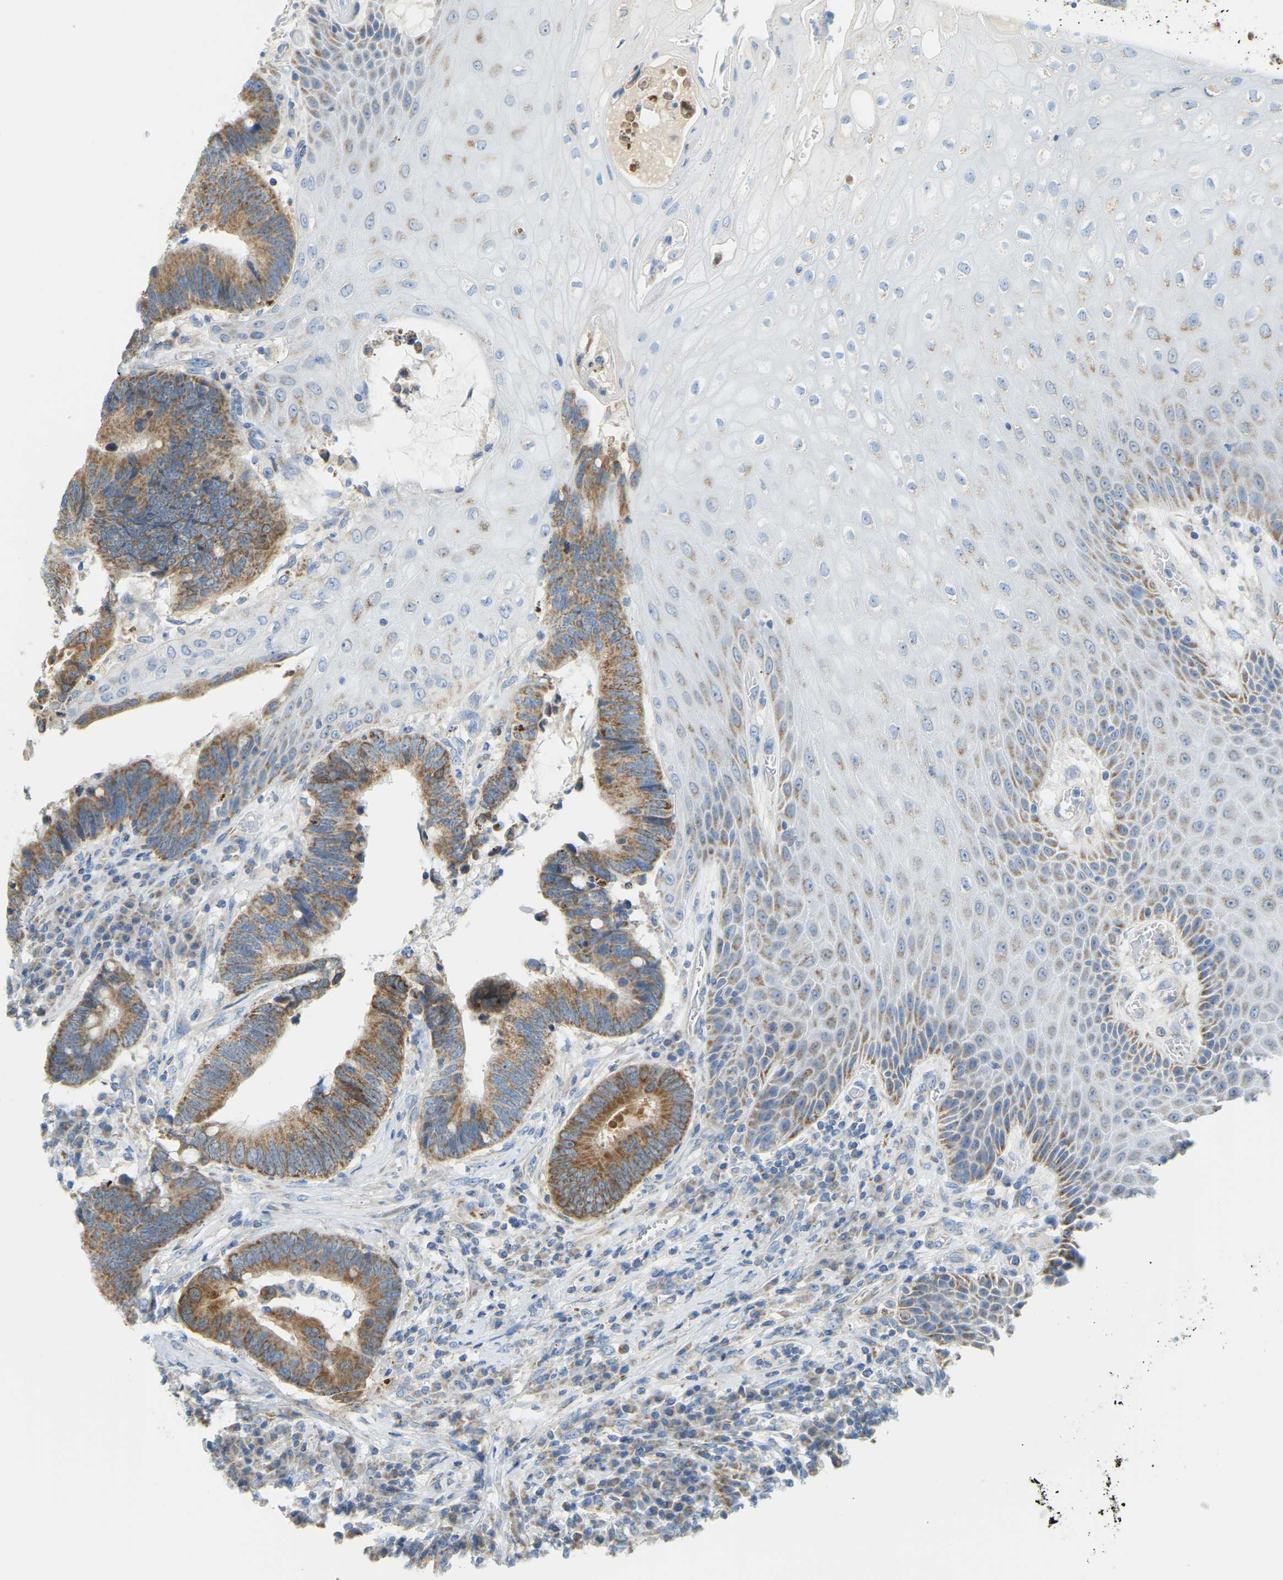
{"staining": {"intensity": "moderate", "quantity": ">75%", "location": "cytoplasmic/membranous"}, "tissue": "colorectal cancer", "cell_type": "Tumor cells", "image_type": "cancer", "snomed": [{"axis": "morphology", "description": "Adenocarcinoma, NOS"}, {"axis": "topography", "description": "Rectum"}, {"axis": "topography", "description": "Anal"}], "caption": "Tumor cells exhibit moderate cytoplasmic/membranous expression in approximately >75% of cells in colorectal adenocarcinoma.", "gene": "GDA", "patient": {"sex": "female", "age": 89}}